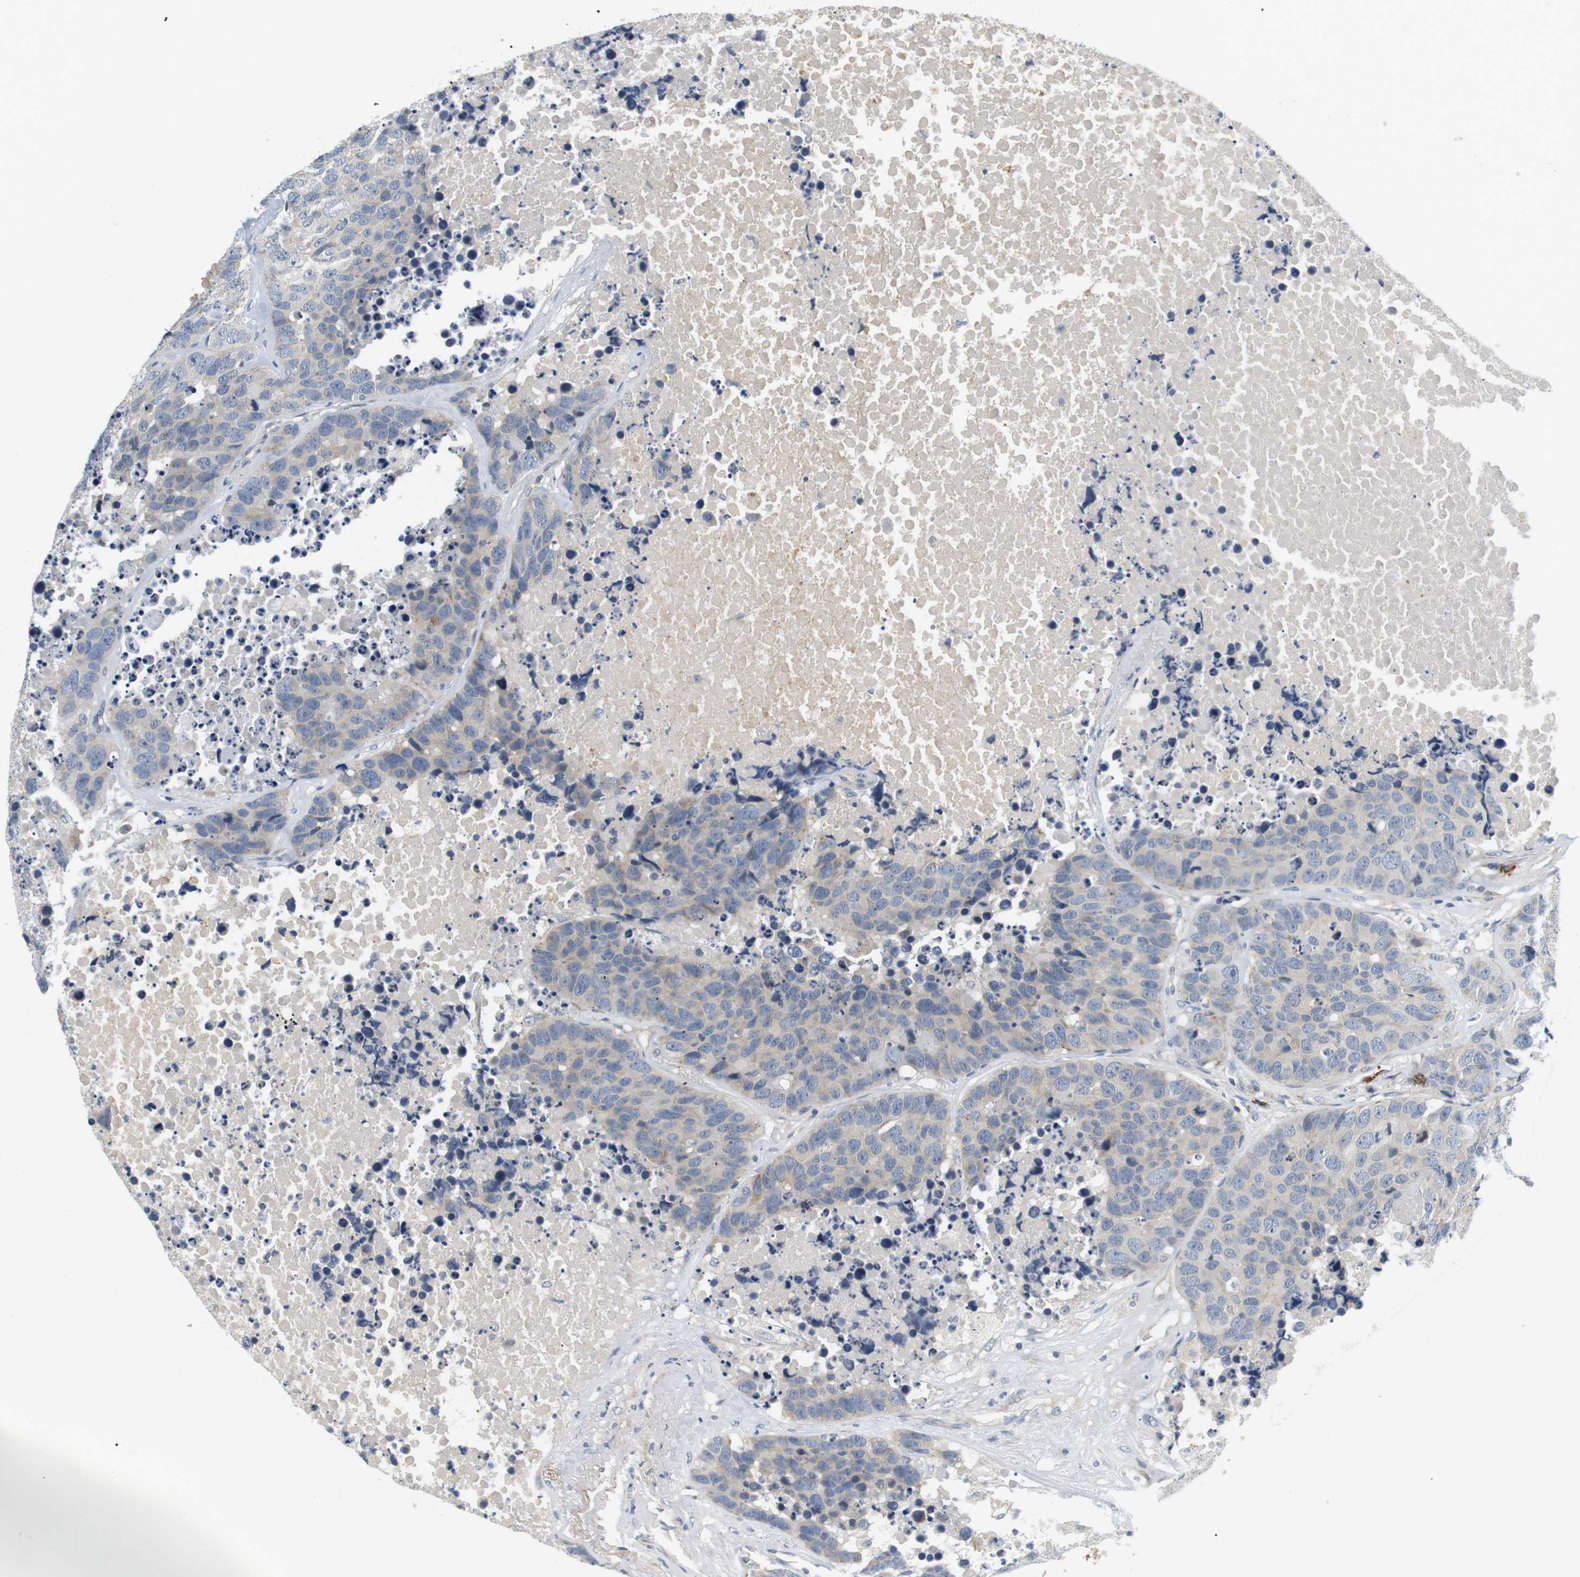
{"staining": {"intensity": "negative", "quantity": "none", "location": "none"}, "tissue": "carcinoid", "cell_type": "Tumor cells", "image_type": "cancer", "snomed": [{"axis": "morphology", "description": "Carcinoid, malignant, NOS"}, {"axis": "topography", "description": "Lung"}], "caption": "Tumor cells show no significant protein staining in carcinoid.", "gene": "EVA1C", "patient": {"sex": "male", "age": 60}}